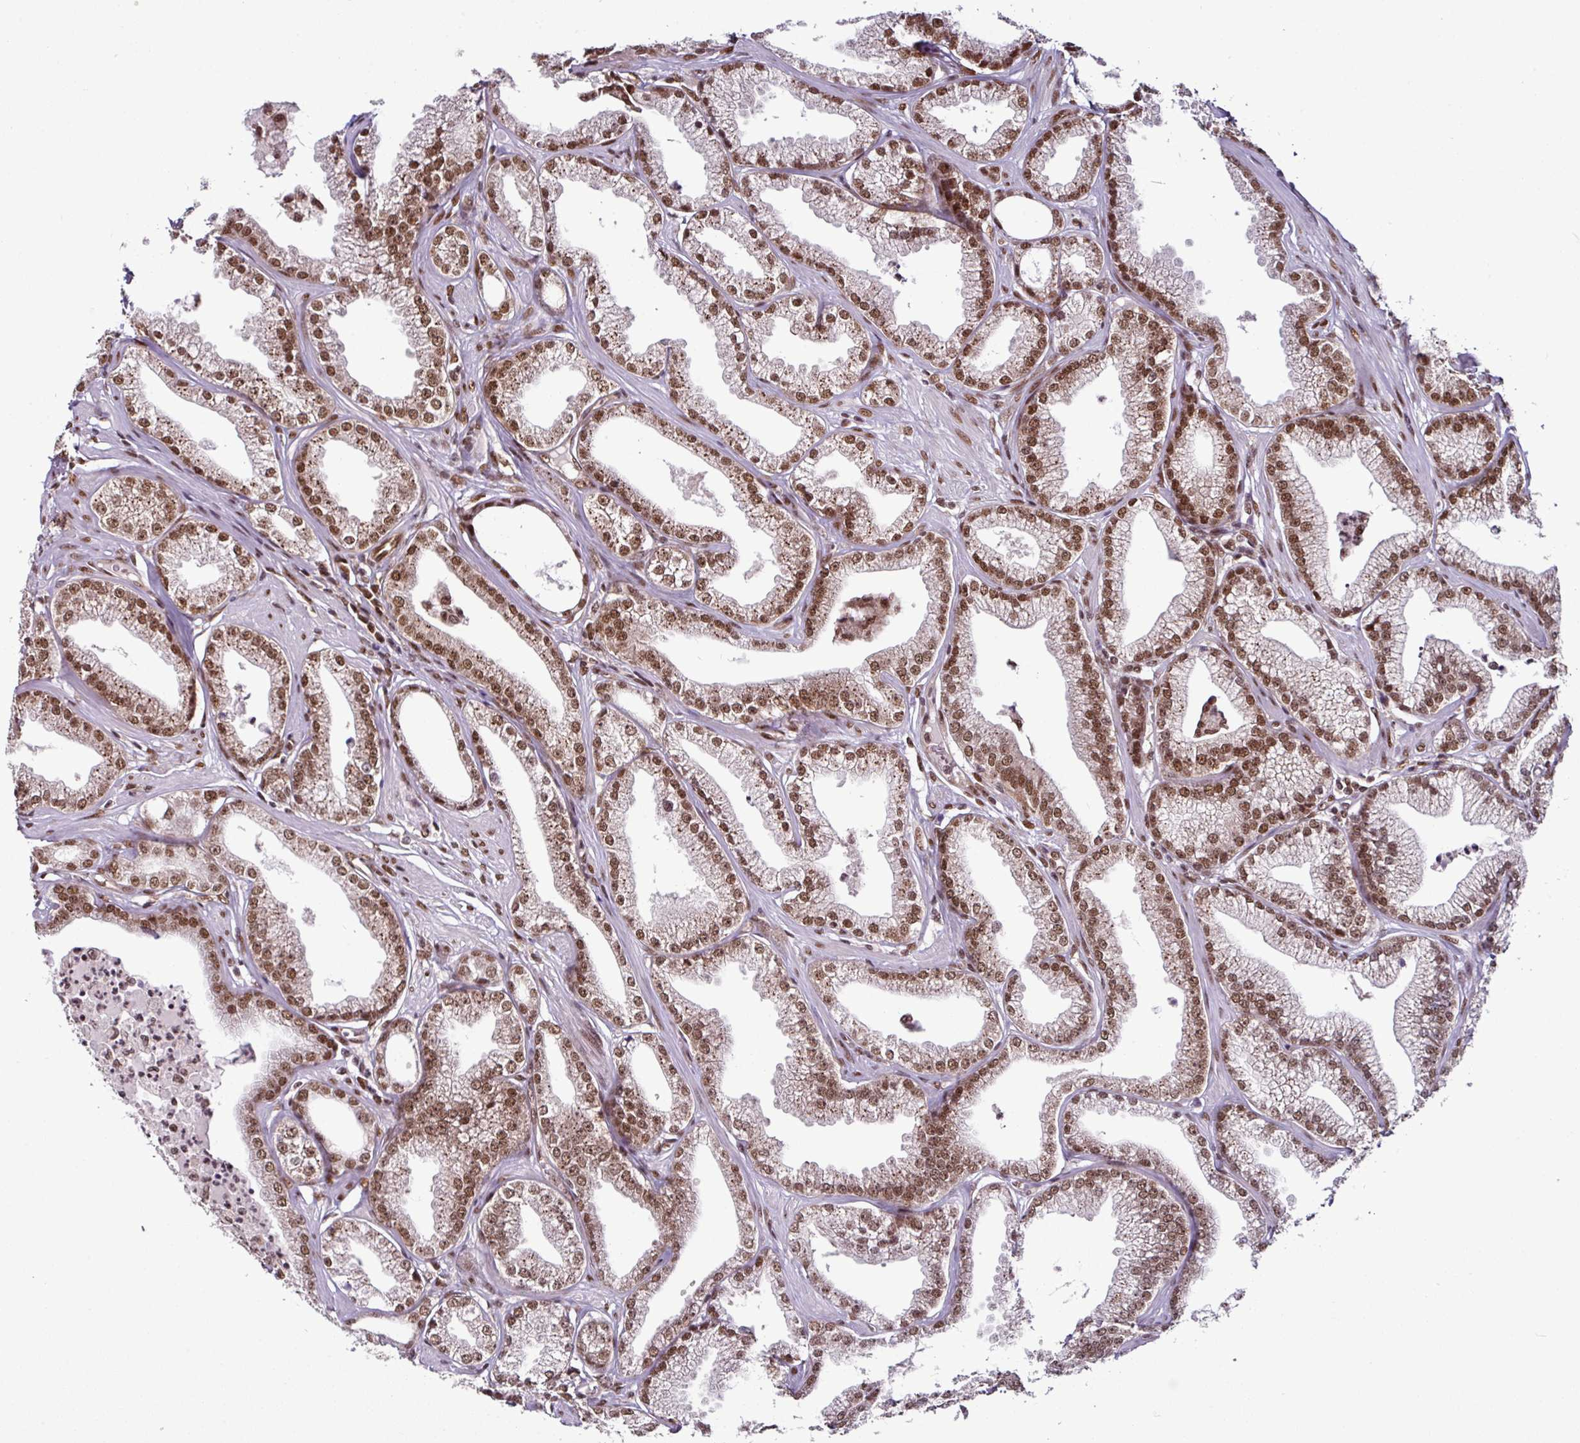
{"staining": {"intensity": "moderate", "quantity": ">75%", "location": "cytoplasmic/membranous,nuclear"}, "tissue": "prostate cancer", "cell_type": "Tumor cells", "image_type": "cancer", "snomed": [{"axis": "morphology", "description": "Adenocarcinoma, High grade"}, {"axis": "topography", "description": "Prostate"}], "caption": "Protein staining of prostate adenocarcinoma (high-grade) tissue exhibits moderate cytoplasmic/membranous and nuclear staining in approximately >75% of tumor cells.", "gene": "MORF4L2", "patient": {"sex": "male", "age": 67}}